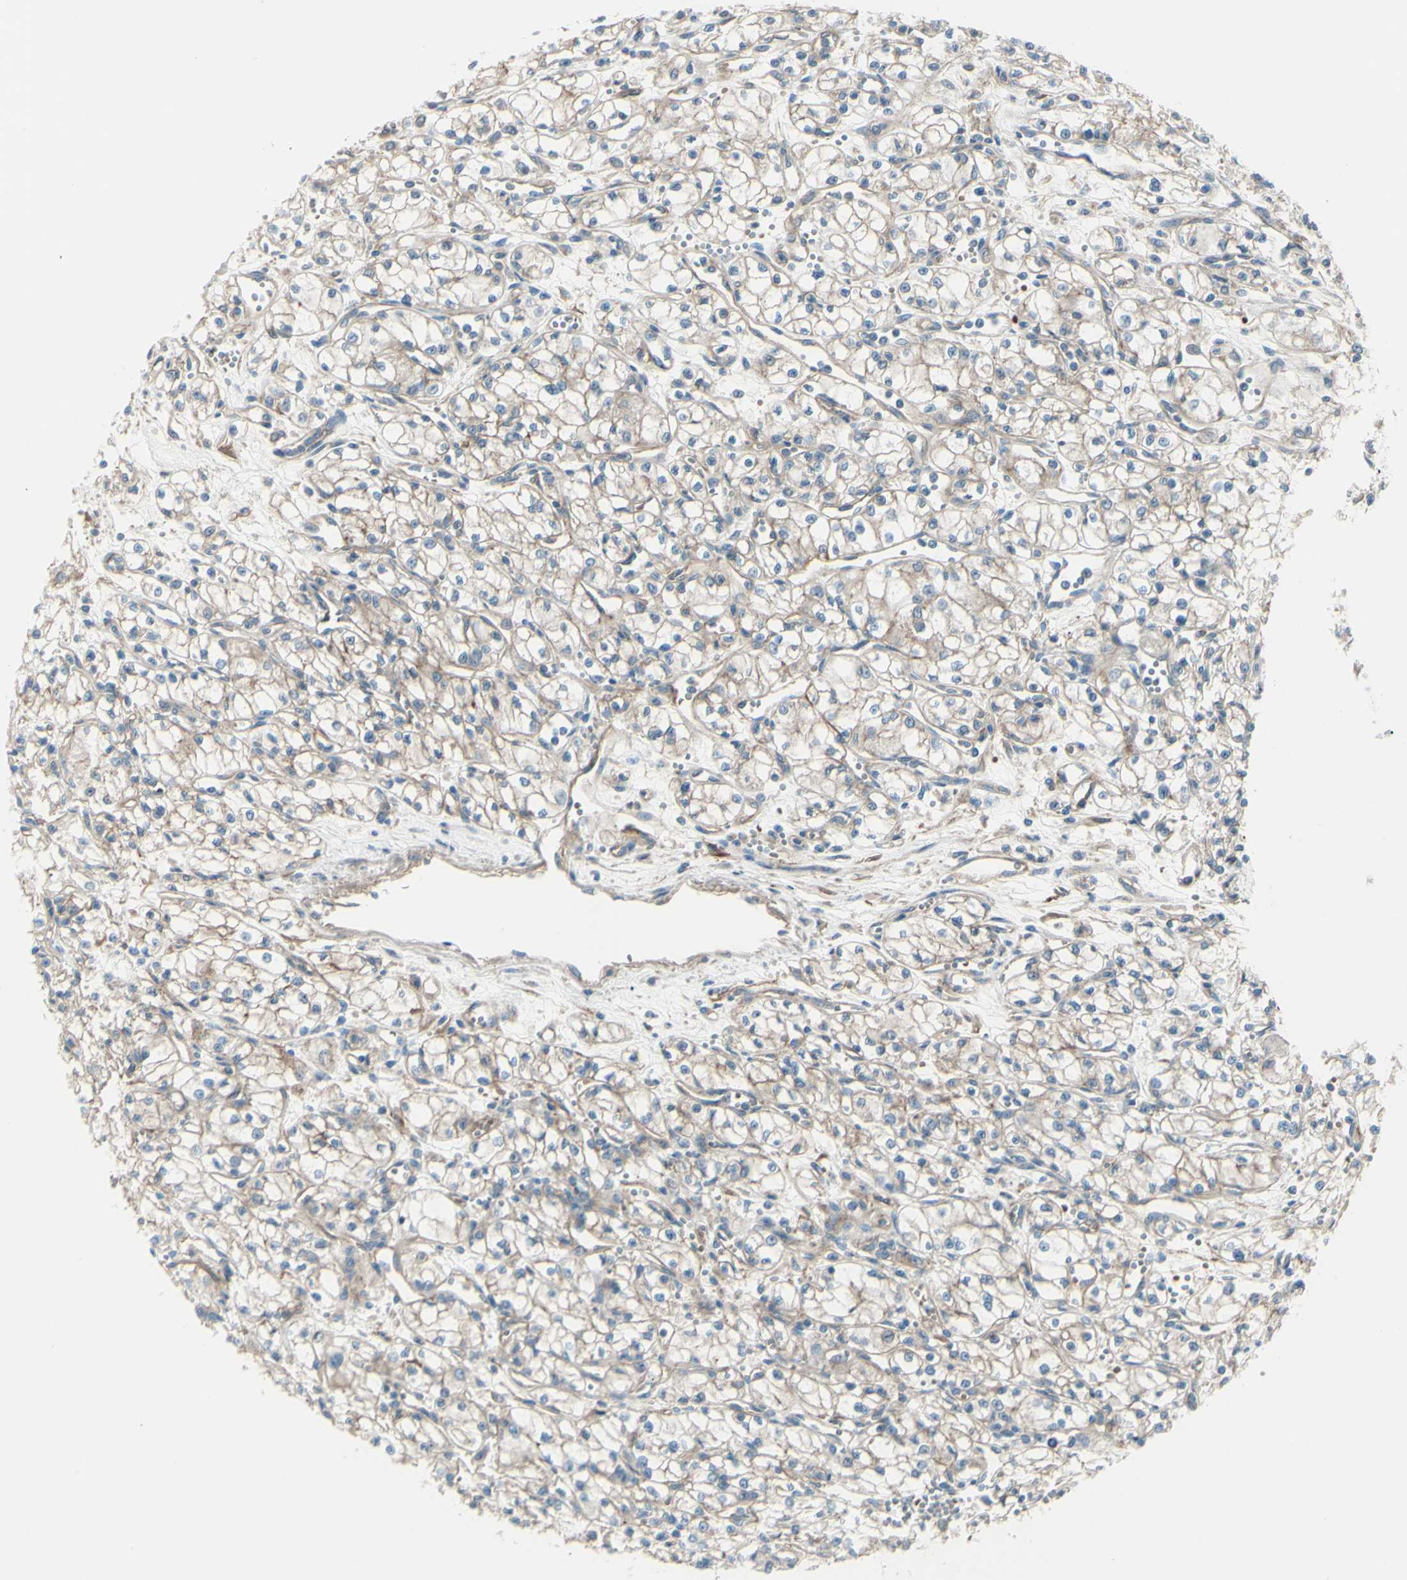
{"staining": {"intensity": "weak", "quantity": ">75%", "location": "cytoplasmic/membranous"}, "tissue": "renal cancer", "cell_type": "Tumor cells", "image_type": "cancer", "snomed": [{"axis": "morphology", "description": "Normal tissue, NOS"}, {"axis": "morphology", "description": "Adenocarcinoma, NOS"}, {"axis": "topography", "description": "Kidney"}], "caption": "Renal adenocarcinoma tissue demonstrates weak cytoplasmic/membranous positivity in about >75% of tumor cells", "gene": "PCDHGA2", "patient": {"sex": "male", "age": 59}}